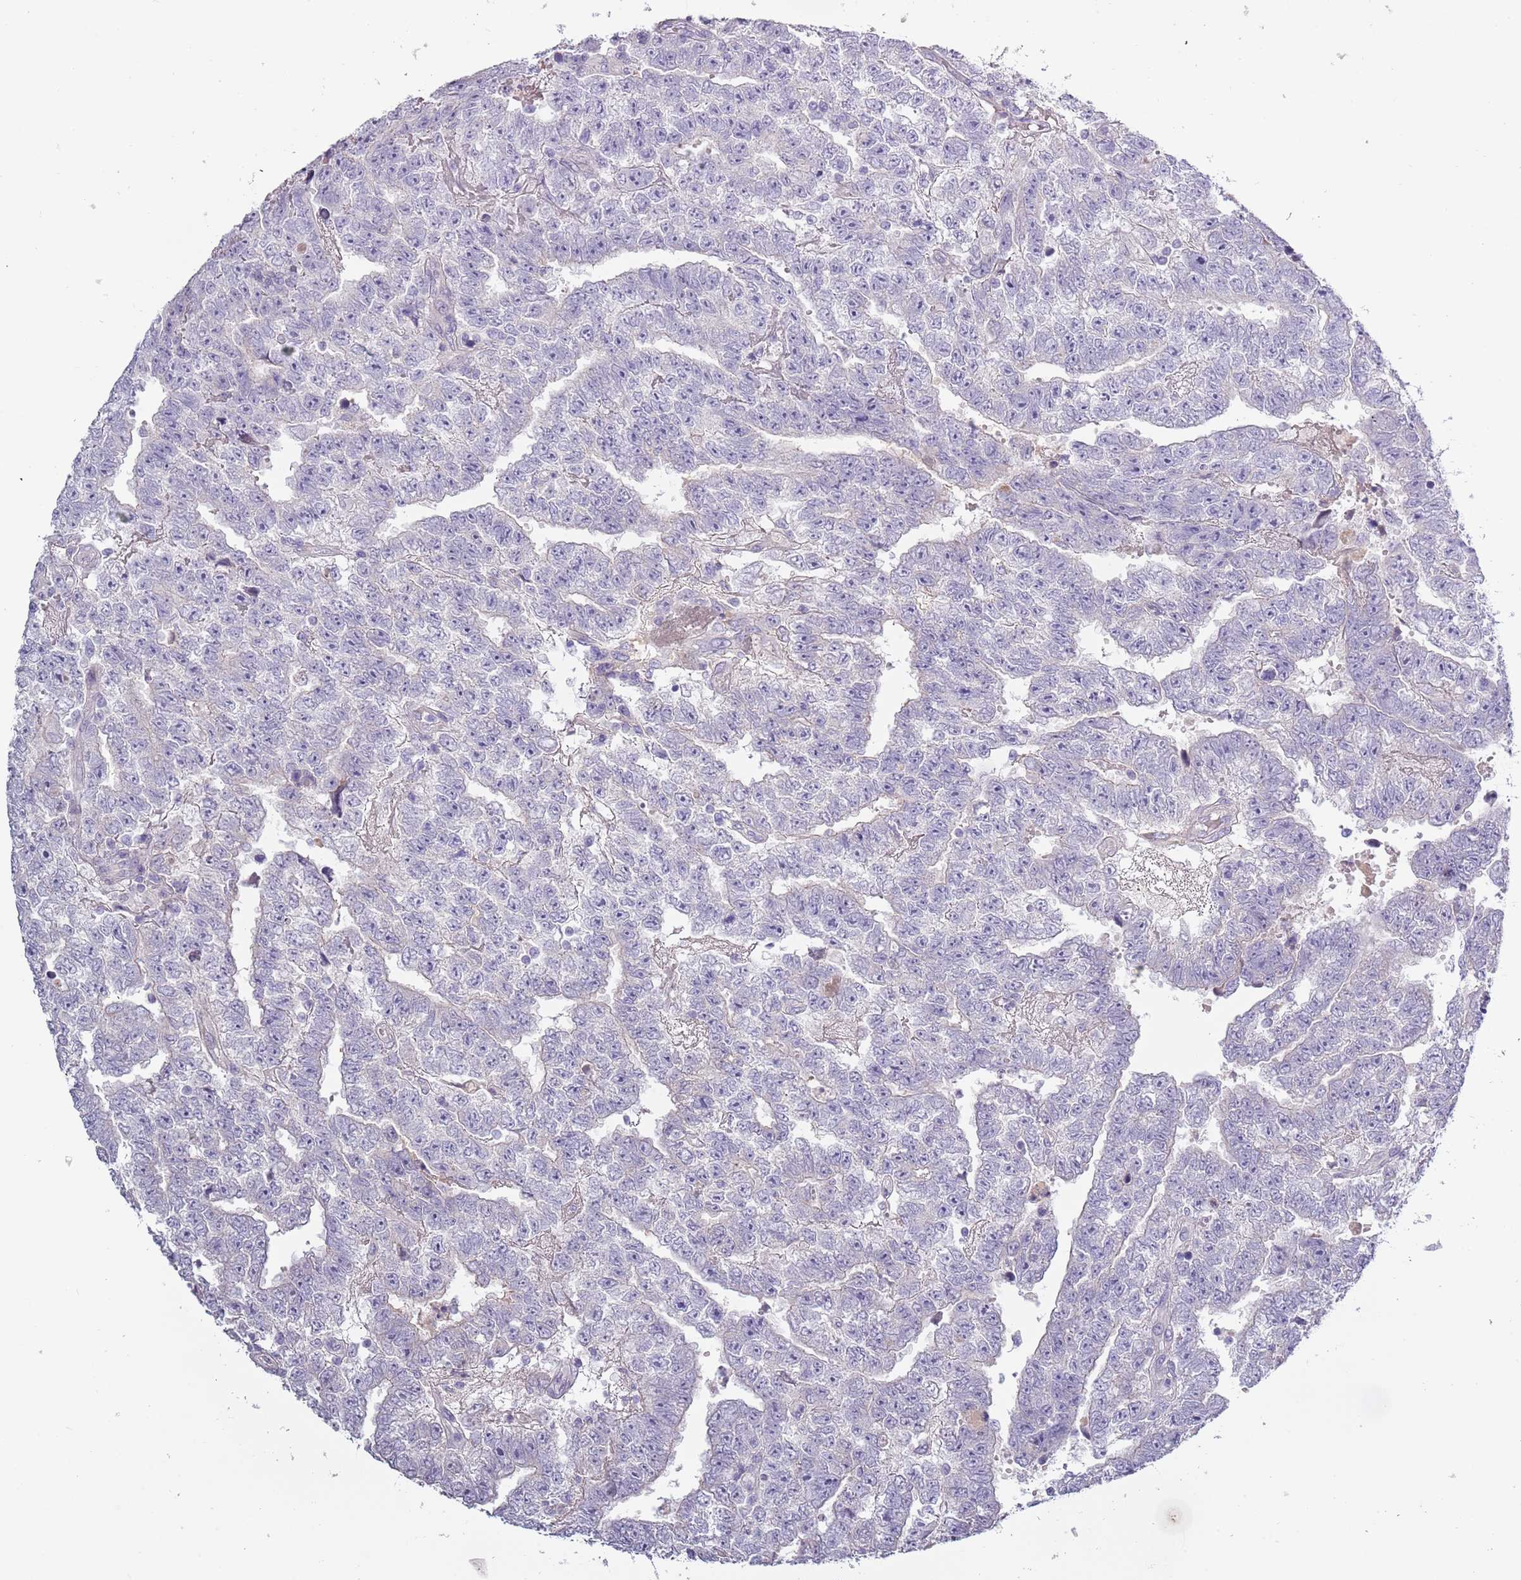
{"staining": {"intensity": "negative", "quantity": "none", "location": "none"}, "tissue": "testis cancer", "cell_type": "Tumor cells", "image_type": "cancer", "snomed": [{"axis": "morphology", "description": "Carcinoma, Embryonal, NOS"}, {"axis": "topography", "description": "Testis"}], "caption": "This is an immunohistochemistry photomicrograph of embryonal carcinoma (testis). There is no staining in tumor cells.", "gene": "TNFRSF6B", "patient": {"sex": "male", "age": 25}}